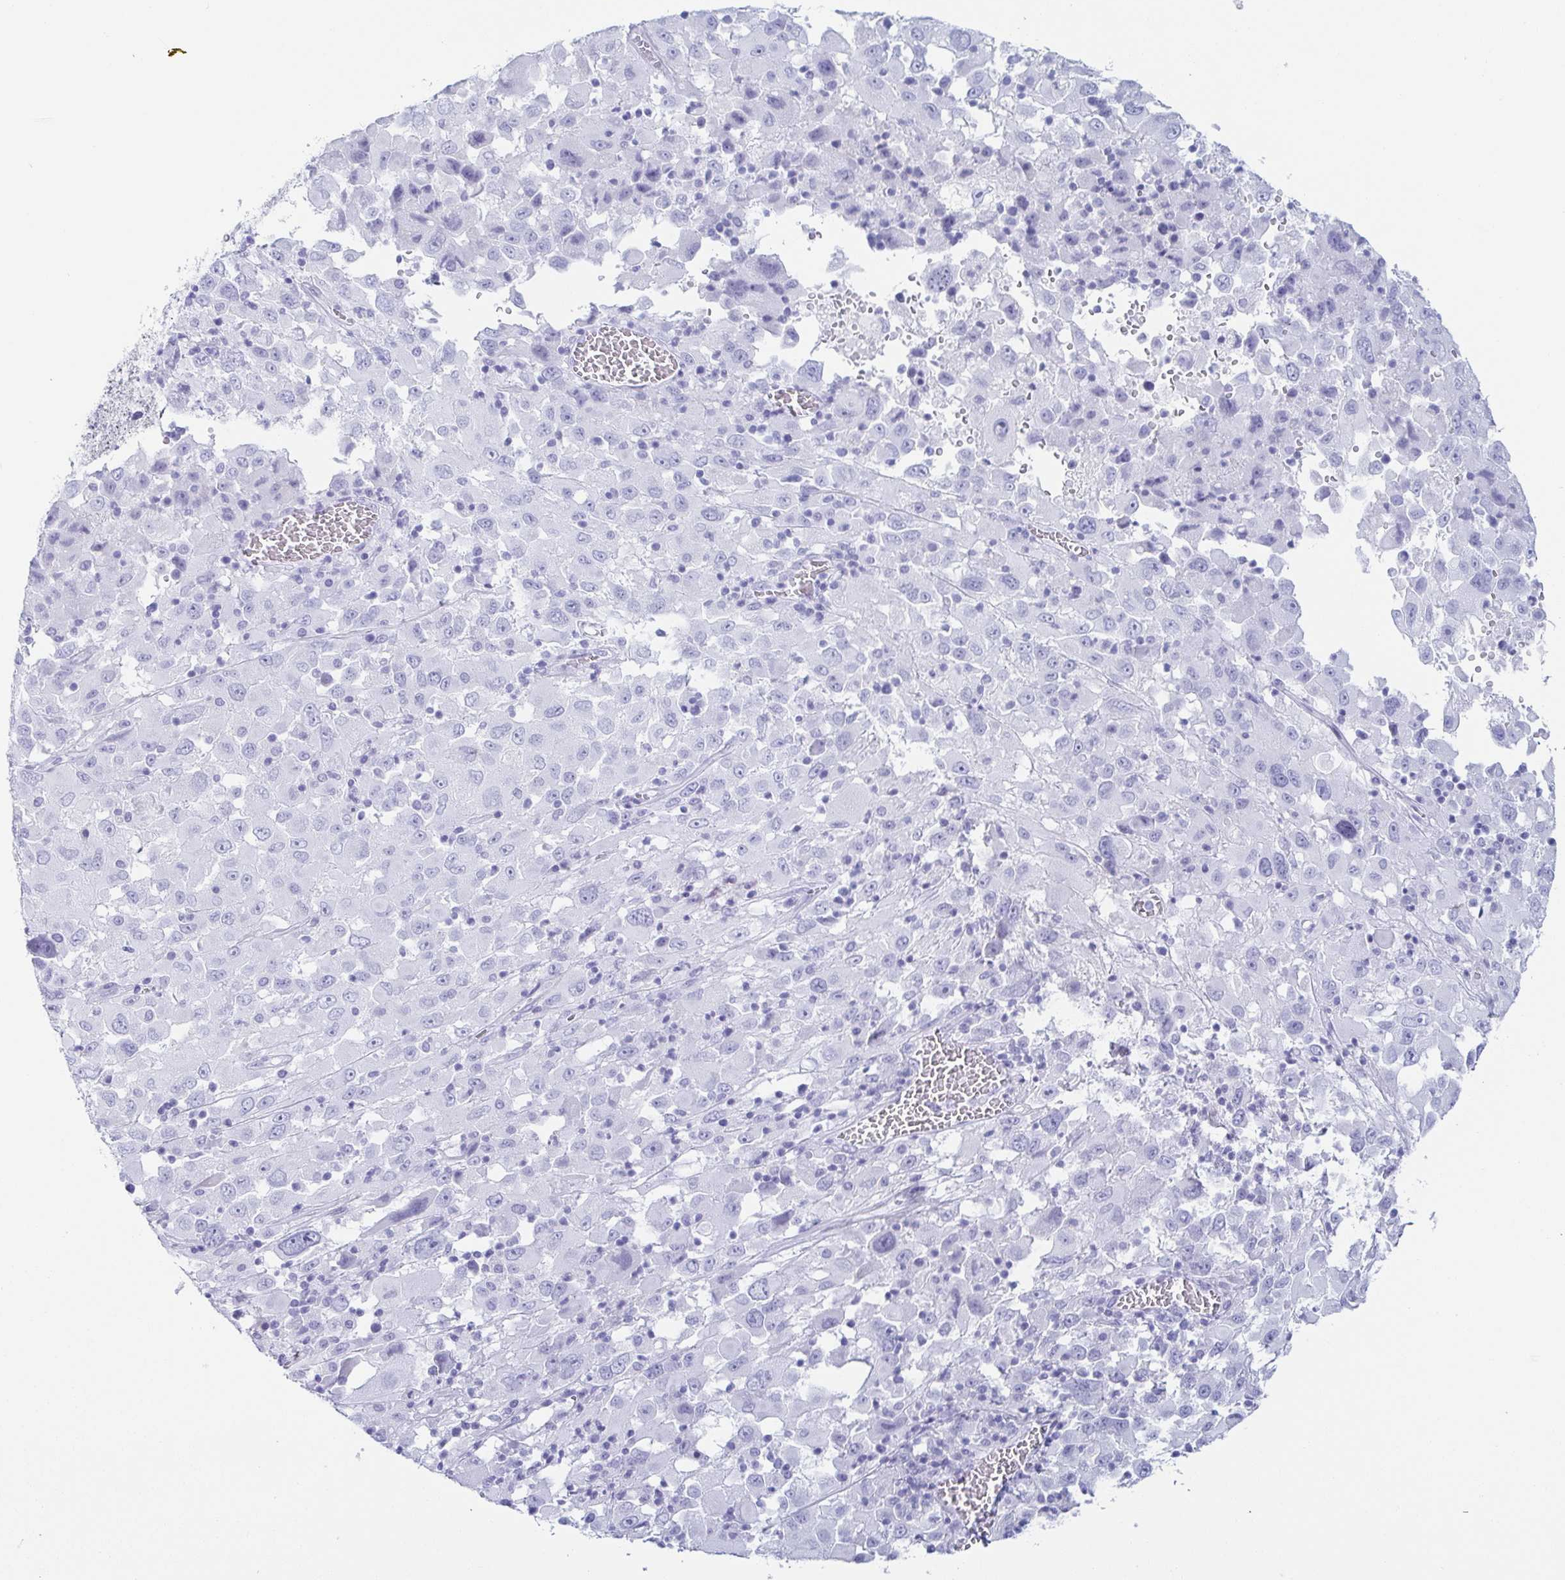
{"staining": {"intensity": "negative", "quantity": "none", "location": "none"}, "tissue": "melanoma", "cell_type": "Tumor cells", "image_type": "cancer", "snomed": [{"axis": "morphology", "description": "Malignant melanoma, Metastatic site"}, {"axis": "topography", "description": "Soft tissue"}], "caption": "This is an immunohistochemistry (IHC) photomicrograph of human melanoma. There is no staining in tumor cells.", "gene": "ZG16B", "patient": {"sex": "male", "age": 50}}